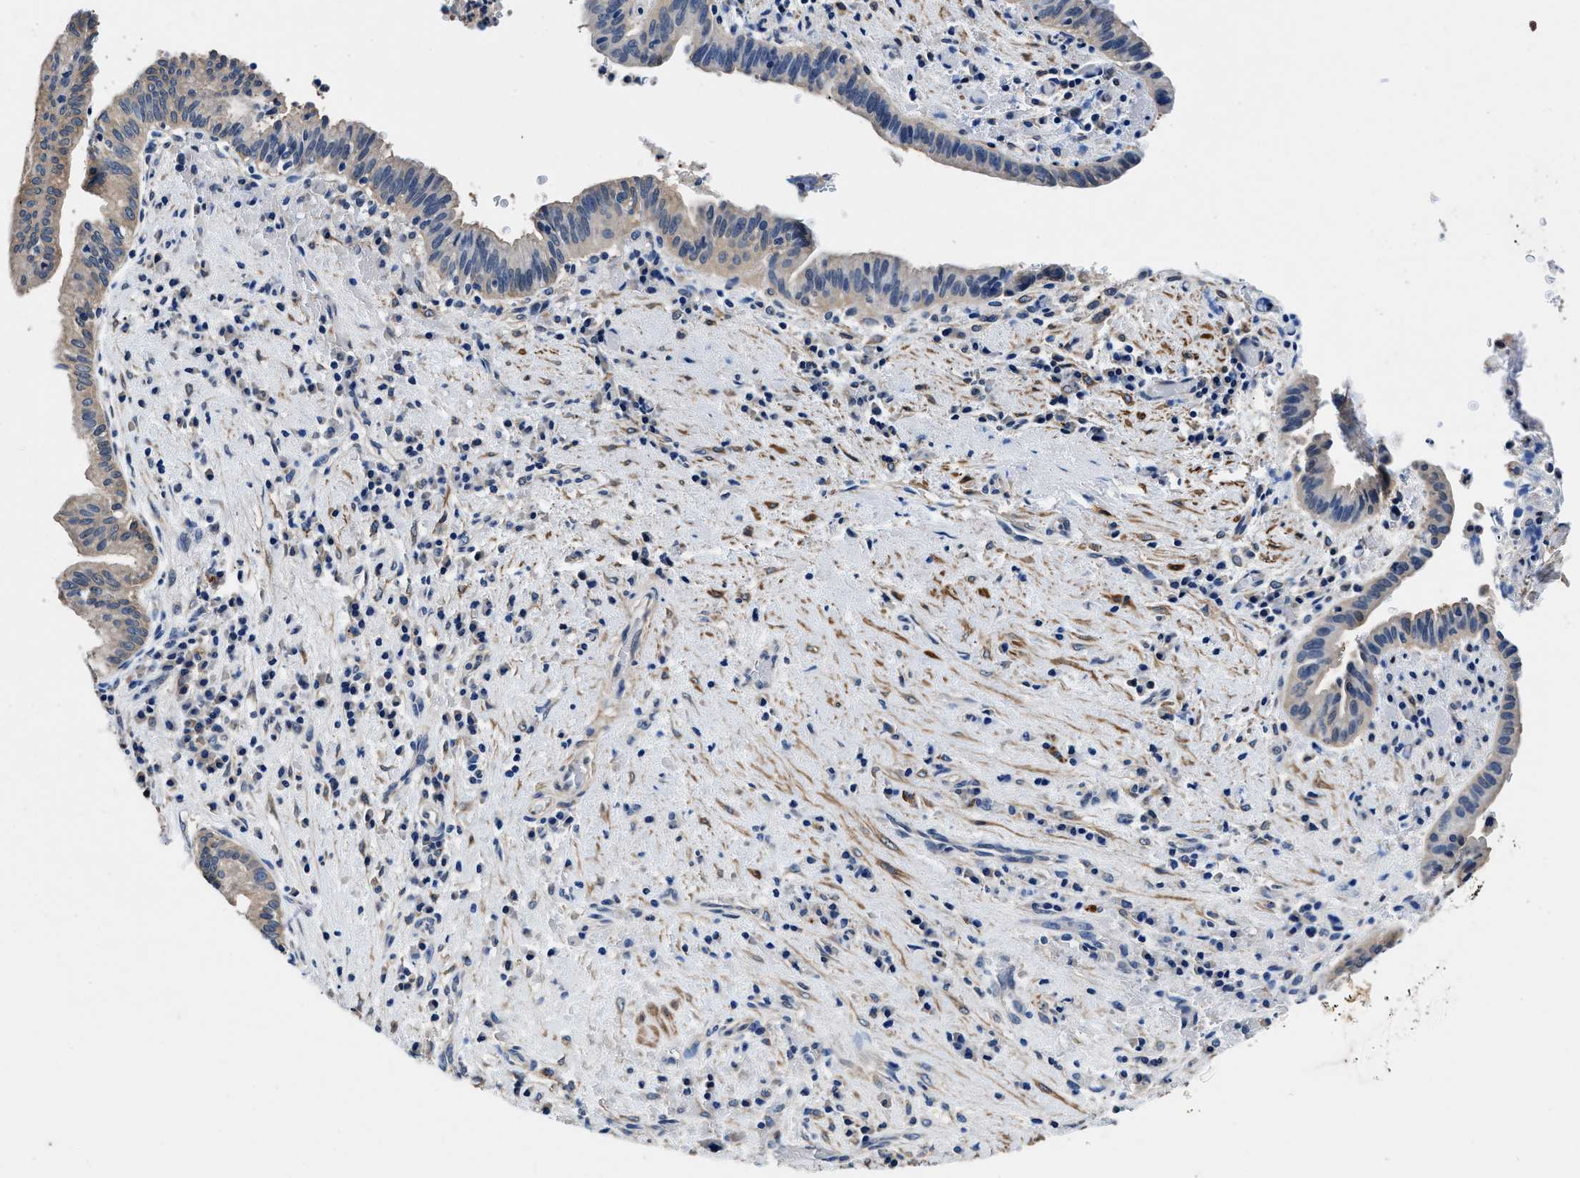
{"staining": {"intensity": "weak", "quantity": "<25%", "location": "cytoplasmic/membranous"}, "tissue": "liver cancer", "cell_type": "Tumor cells", "image_type": "cancer", "snomed": [{"axis": "morphology", "description": "Cholangiocarcinoma"}, {"axis": "topography", "description": "Liver"}], "caption": "High magnification brightfield microscopy of liver cholangiocarcinoma stained with DAB (brown) and counterstained with hematoxylin (blue): tumor cells show no significant expression. Brightfield microscopy of immunohistochemistry stained with DAB (3,3'-diaminobenzidine) (brown) and hematoxylin (blue), captured at high magnification.", "gene": "NEU1", "patient": {"sex": "female", "age": 38}}